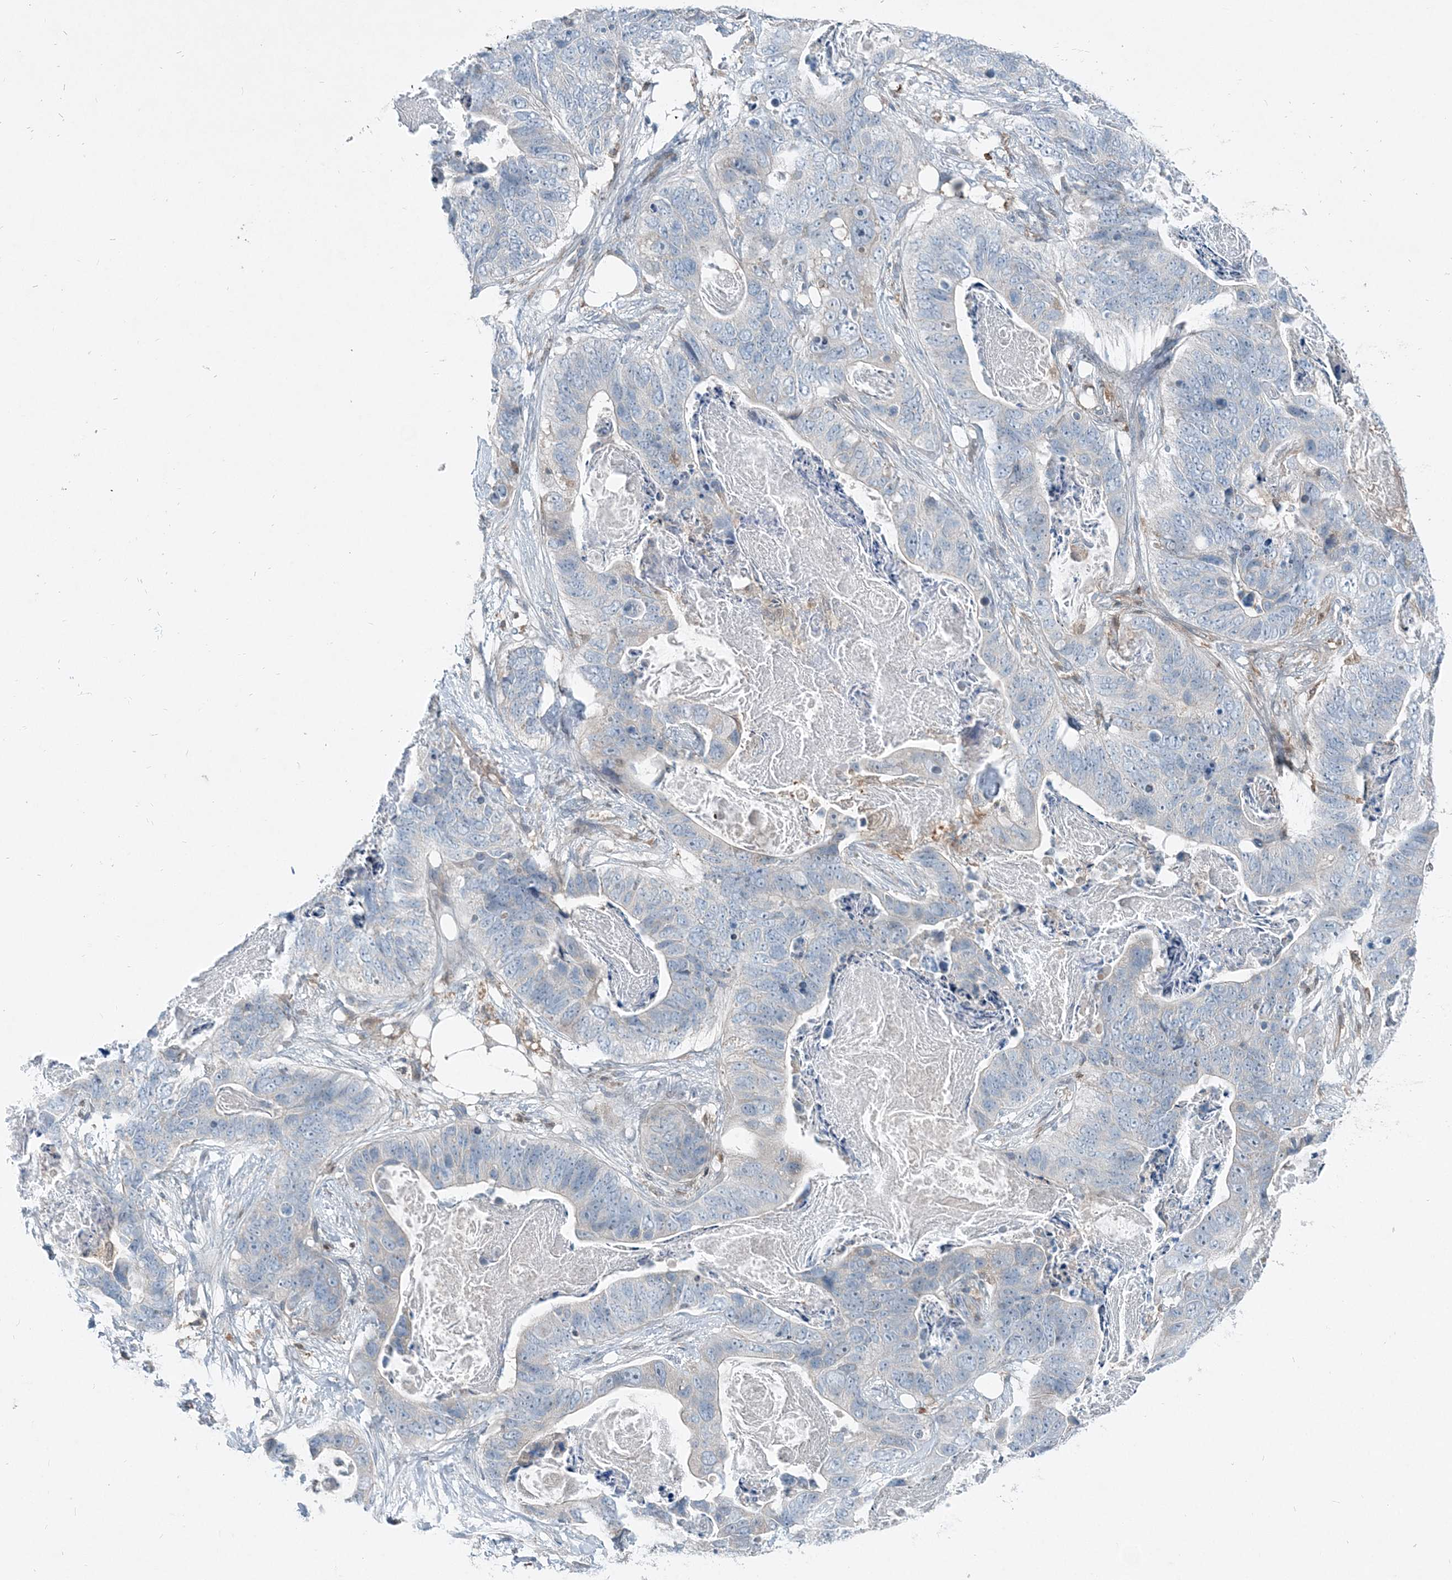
{"staining": {"intensity": "negative", "quantity": "none", "location": "none"}, "tissue": "stomach cancer", "cell_type": "Tumor cells", "image_type": "cancer", "snomed": [{"axis": "morphology", "description": "Adenocarcinoma, NOS"}, {"axis": "topography", "description": "Stomach"}], "caption": "Tumor cells show no significant protein staining in stomach adenocarcinoma.", "gene": "ARMH1", "patient": {"sex": "female", "age": 89}}